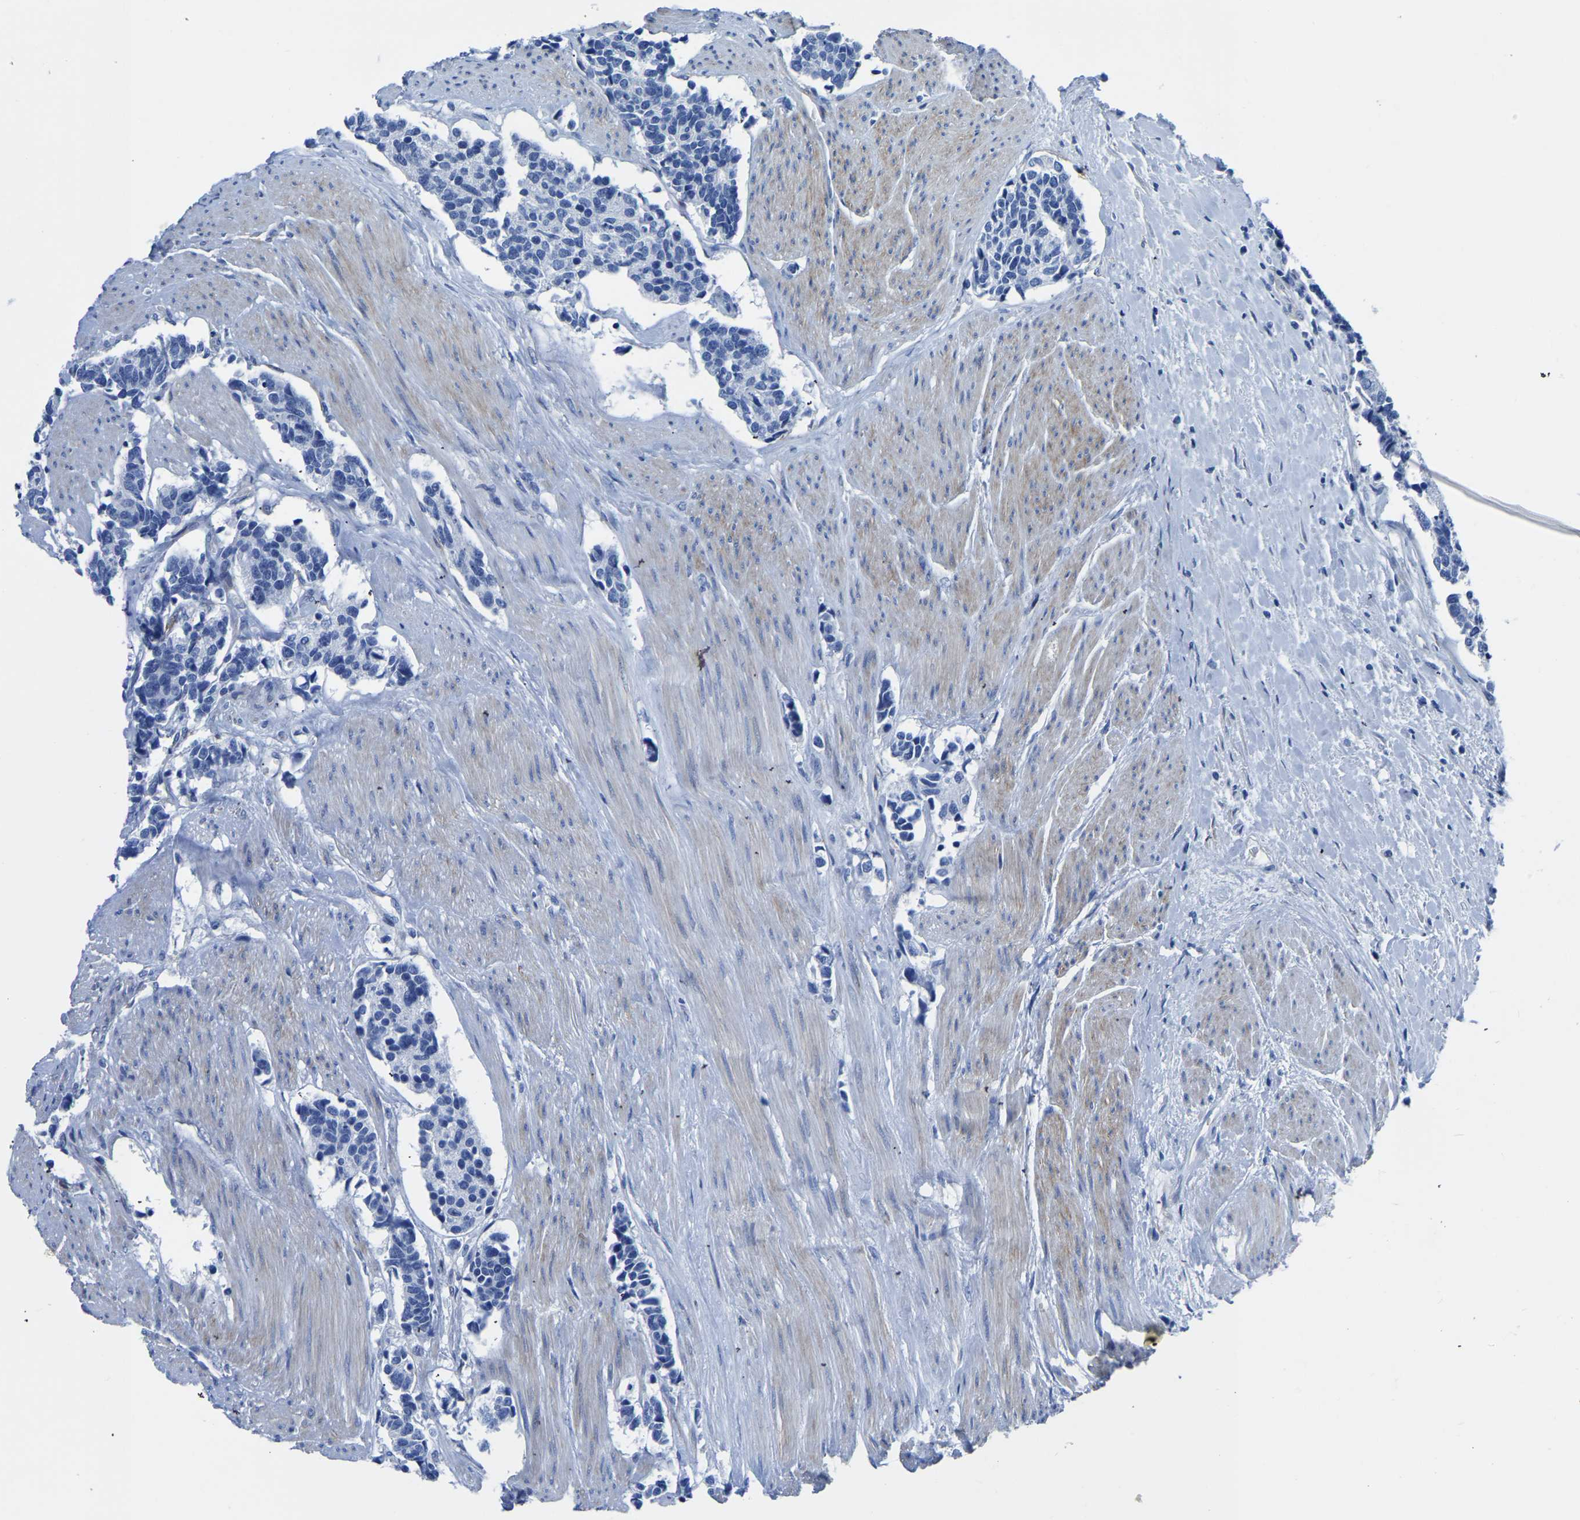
{"staining": {"intensity": "negative", "quantity": "none", "location": "none"}, "tissue": "carcinoid", "cell_type": "Tumor cells", "image_type": "cancer", "snomed": [{"axis": "morphology", "description": "Carcinoma, NOS"}, {"axis": "morphology", "description": "Carcinoid, malignant, NOS"}, {"axis": "topography", "description": "Urinary bladder"}], "caption": "IHC photomicrograph of neoplastic tissue: human carcinoid stained with DAB exhibits no significant protein positivity in tumor cells.", "gene": "SLC45A3", "patient": {"sex": "male", "age": 57}}